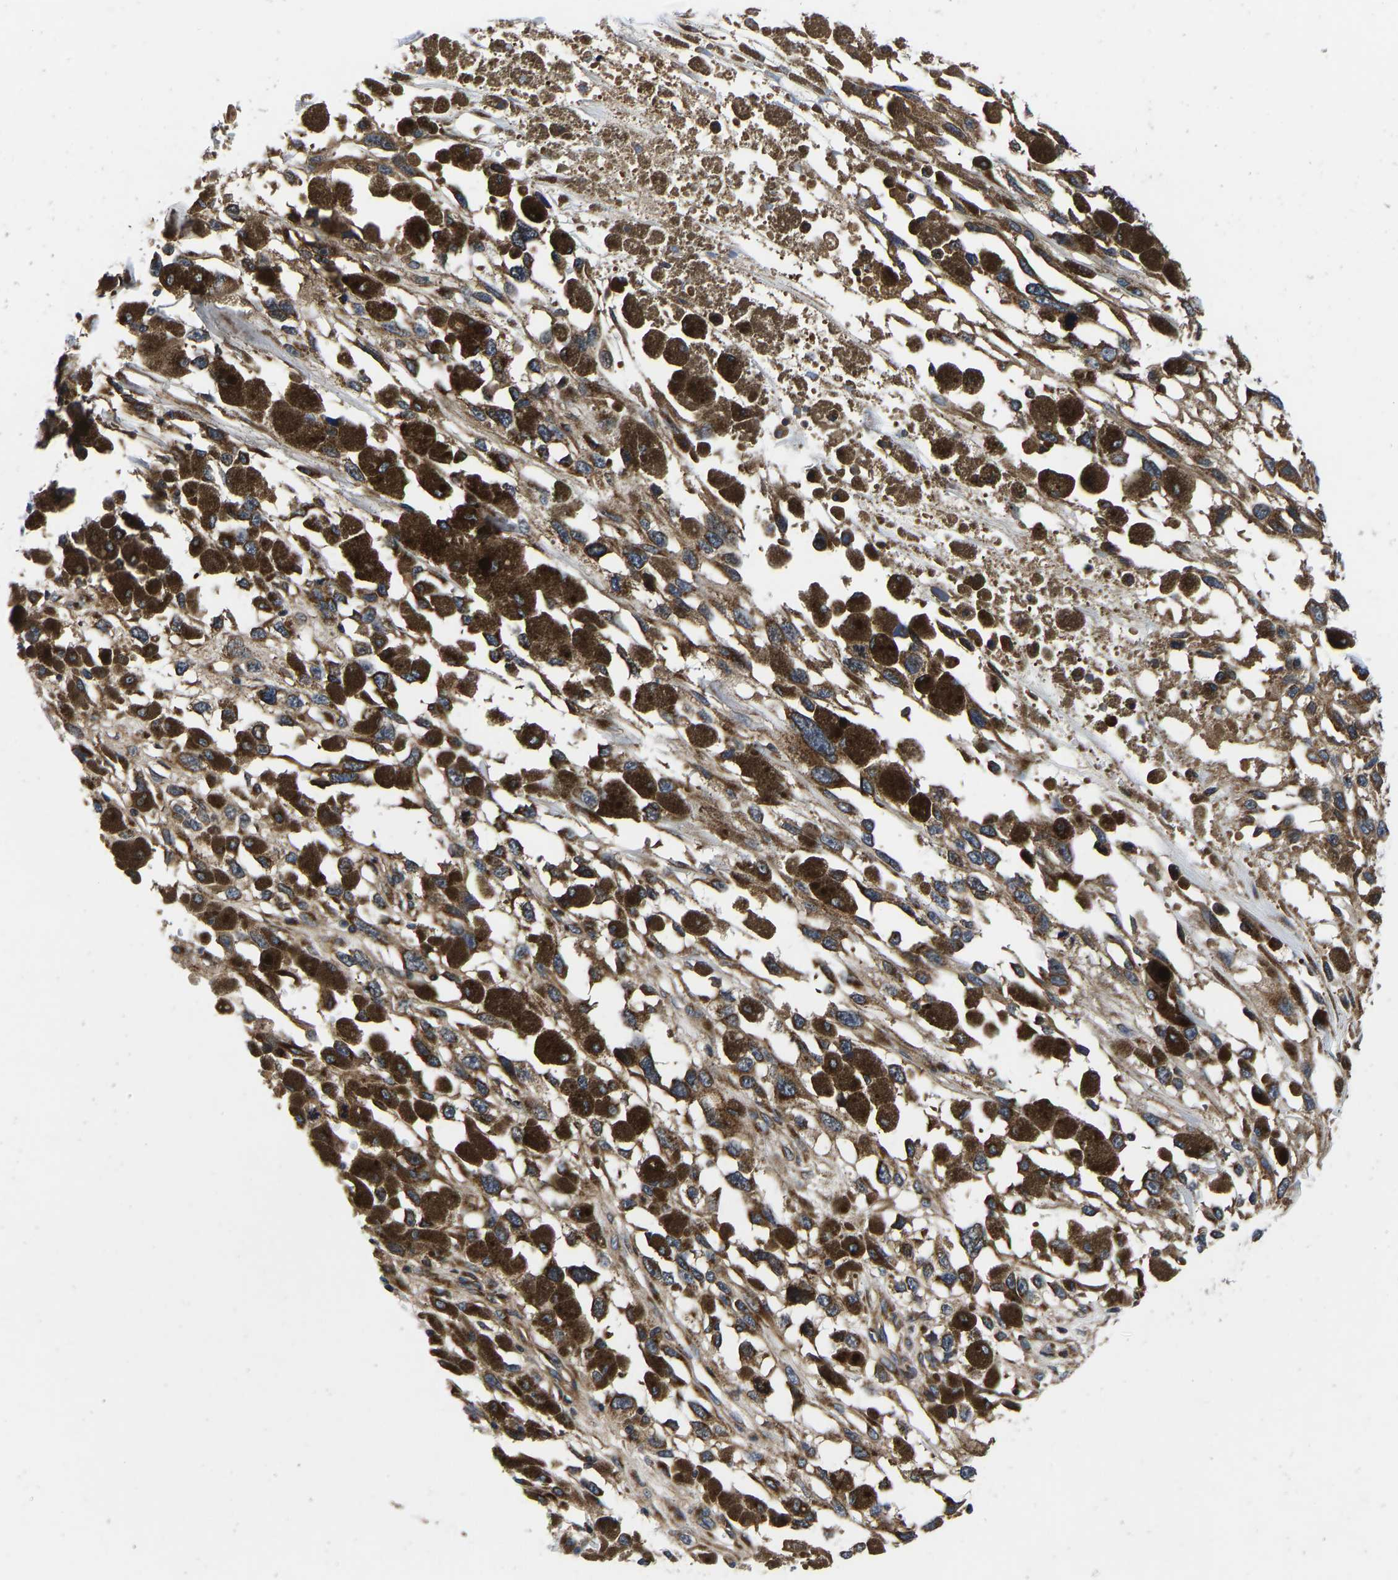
{"staining": {"intensity": "moderate", "quantity": ">75%", "location": "cytoplasmic/membranous"}, "tissue": "melanoma", "cell_type": "Tumor cells", "image_type": "cancer", "snomed": [{"axis": "morphology", "description": "Malignant melanoma, Metastatic site"}, {"axis": "topography", "description": "Lymph node"}], "caption": "About >75% of tumor cells in melanoma exhibit moderate cytoplasmic/membranous protein positivity as visualized by brown immunohistochemical staining.", "gene": "RABAC1", "patient": {"sex": "male", "age": 59}}